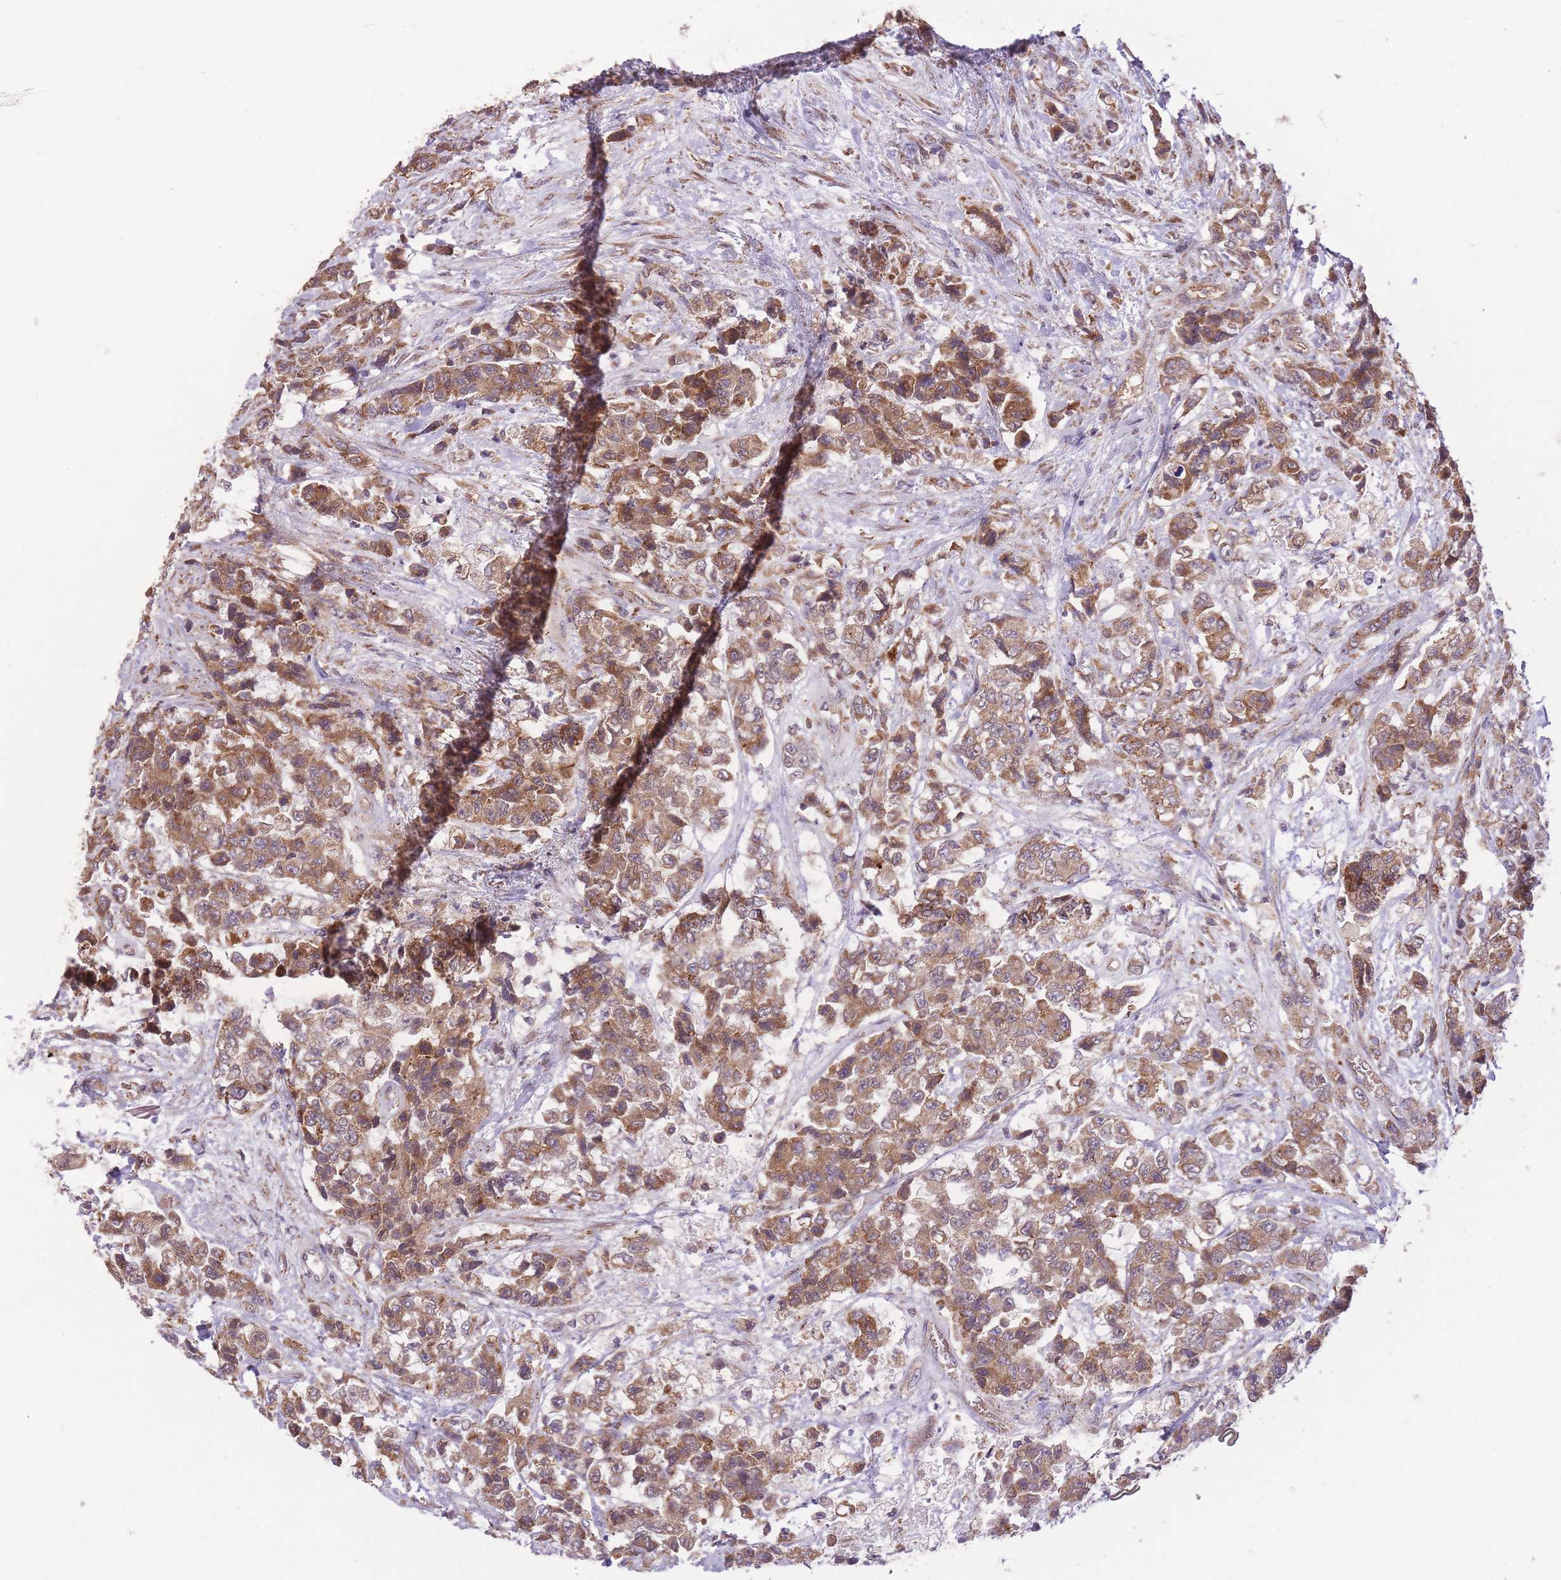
{"staining": {"intensity": "moderate", "quantity": ">75%", "location": "cytoplasmic/membranous"}, "tissue": "urothelial cancer", "cell_type": "Tumor cells", "image_type": "cancer", "snomed": [{"axis": "morphology", "description": "Urothelial carcinoma, High grade"}, {"axis": "topography", "description": "Urinary bladder"}], "caption": "This is a histology image of IHC staining of urothelial cancer, which shows moderate staining in the cytoplasmic/membranous of tumor cells.", "gene": "POLR3F", "patient": {"sex": "female", "age": 78}}